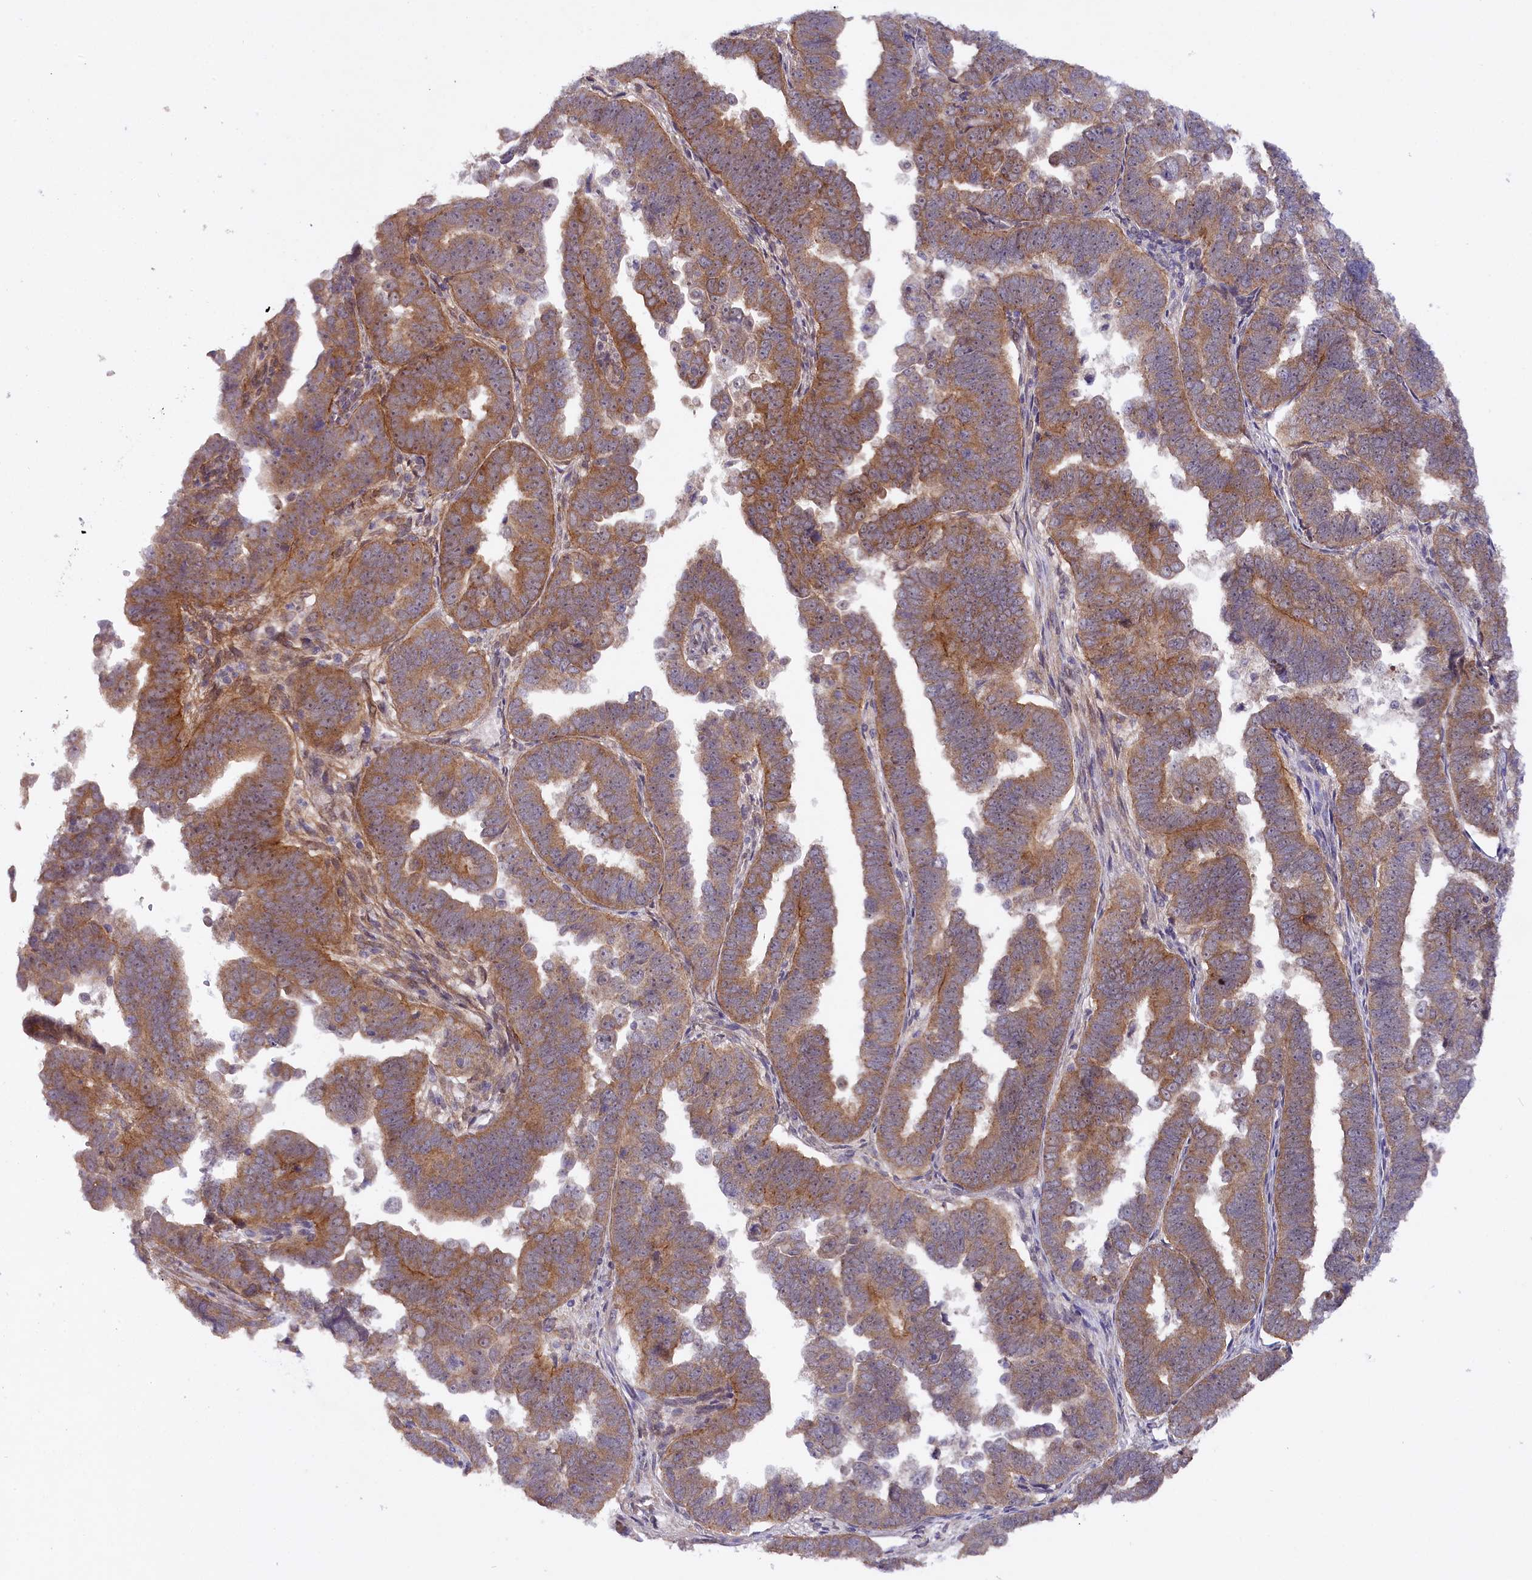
{"staining": {"intensity": "moderate", "quantity": ">75%", "location": "cytoplasmic/membranous"}, "tissue": "endometrial cancer", "cell_type": "Tumor cells", "image_type": "cancer", "snomed": [{"axis": "morphology", "description": "Adenocarcinoma, NOS"}, {"axis": "topography", "description": "Endometrium"}], "caption": "A micrograph of endometrial cancer (adenocarcinoma) stained for a protein reveals moderate cytoplasmic/membranous brown staining in tumor cells.", "gene": "PHLDB1", "patient": {"sex": "female", "age": 75}}